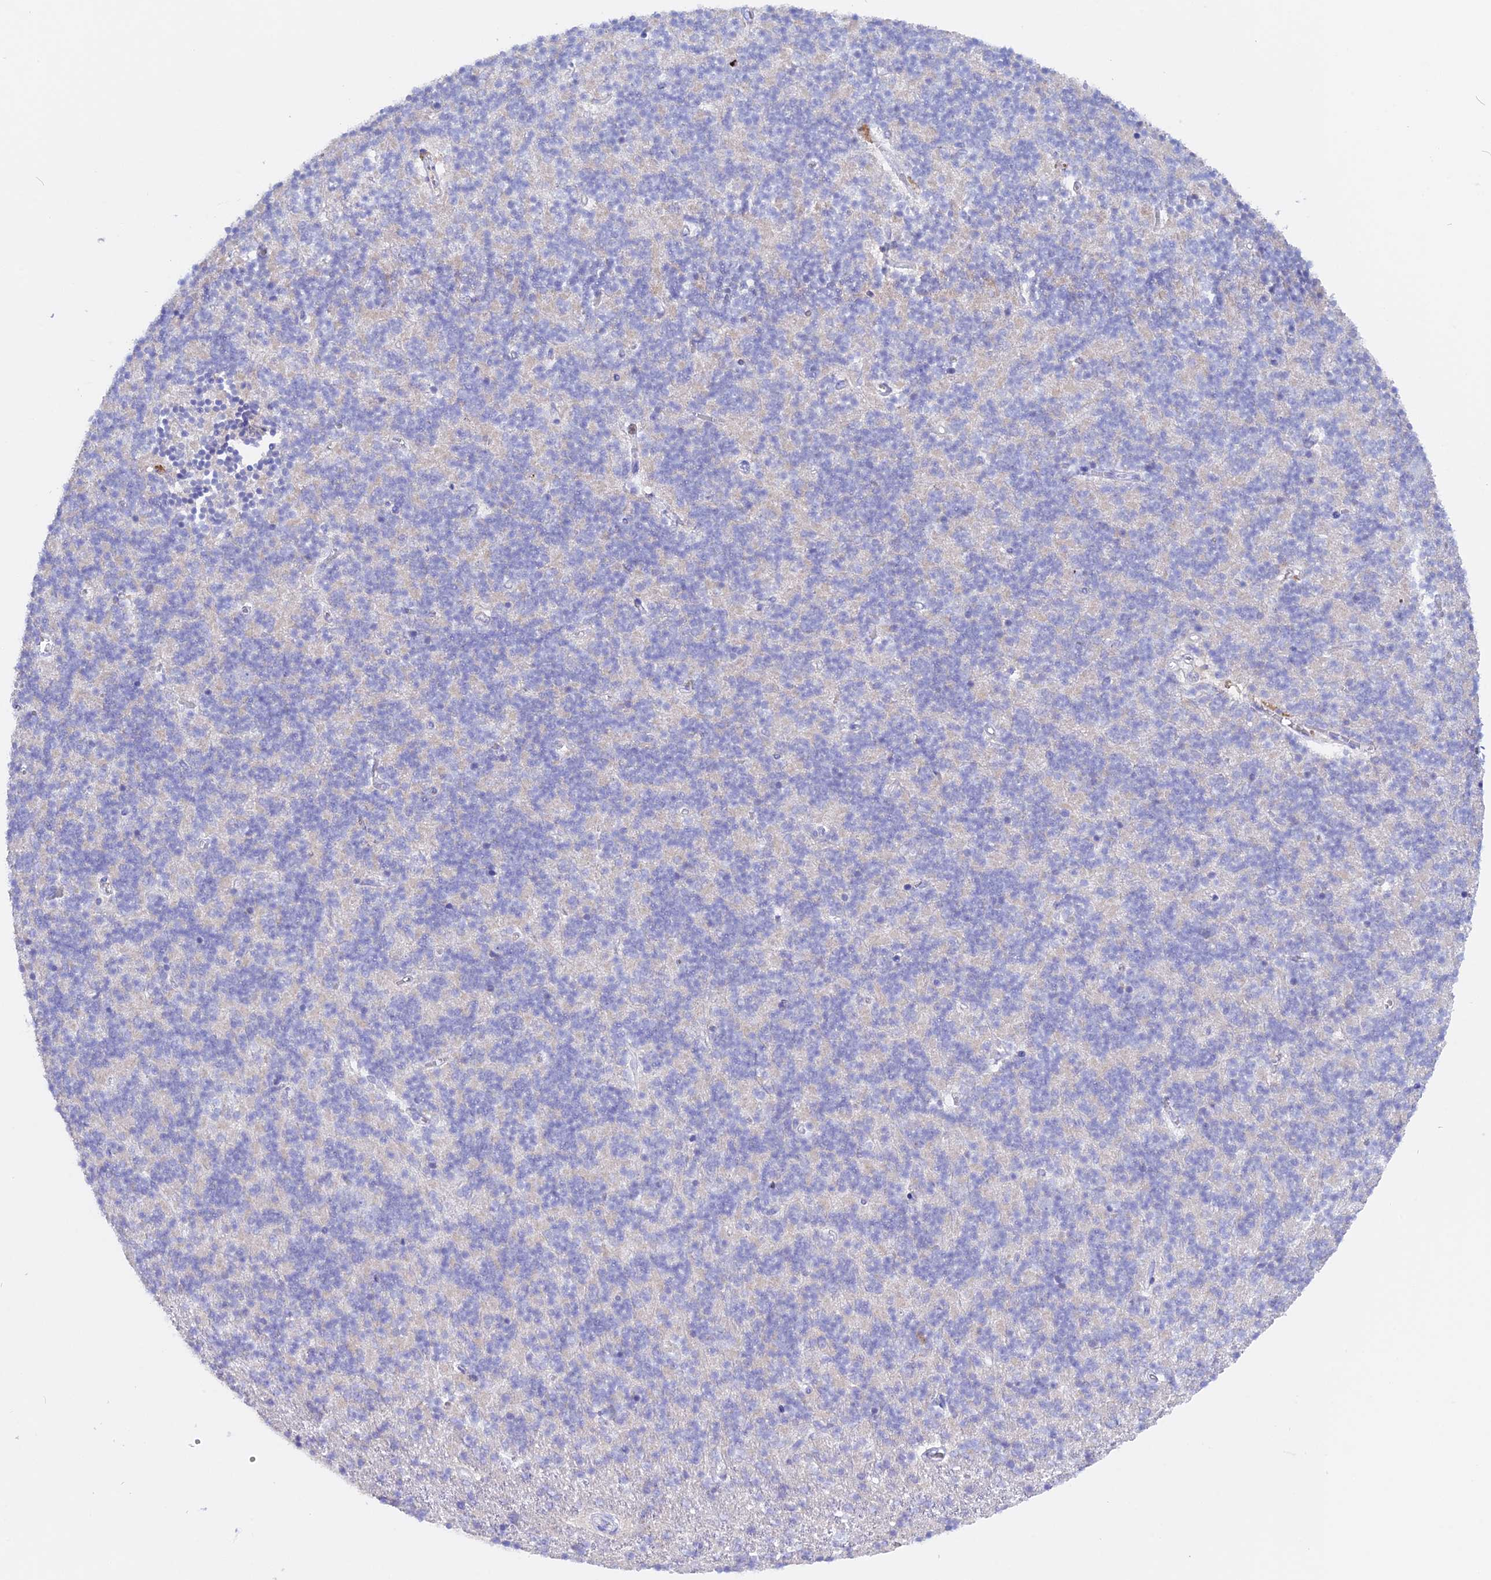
{"staining": {"intensity": "negative", "quantity": "none", "location": "none"}, "tissue": "cerebellum", "cell_type": "Cells in granular layer", "image_type": "normal", "snomed": [{"axis": "morphology", "description": "Normal tissue, NOS"}, {"axis": "topography", "description": "Cerebellum"}], "caption": "High power microscopy photomicrograph of an IHC micrograph of normal cerebellum, revealing no significant positivity in cells in granular layer.", "gene": "ADGRA1", "patient": {"sex": "male", "age": 54}}